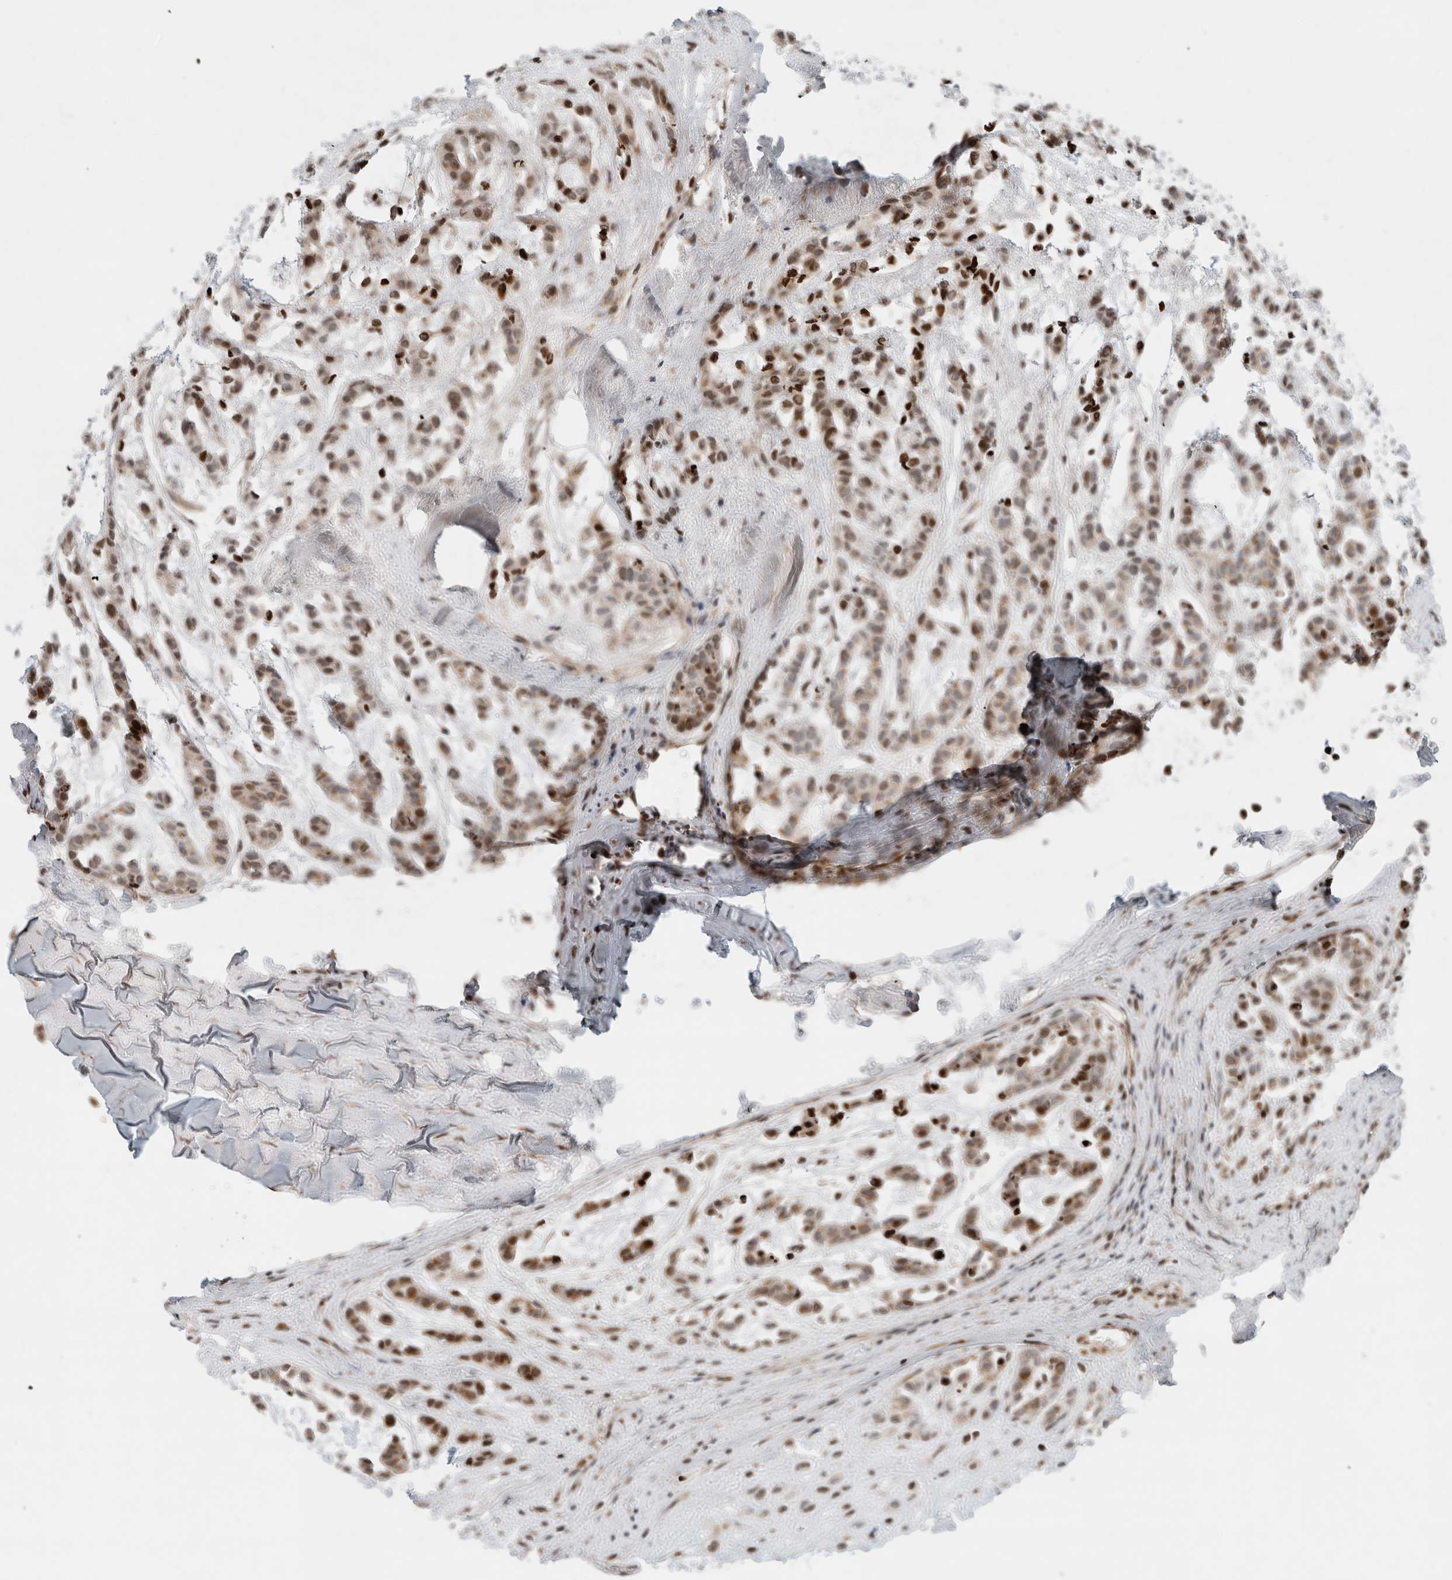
{"staining": {"intensity": "moderate", "quantity": "25%-75%", "location": "cytoplasmic/membranous,nuclear"}, "tissue": "head and neck cancer", "cell_type": "Tumor cells", "image_type": "cancer", "snomed": [{"axis": "morphology", "description": "Adenocarcinoma, NOS"}, {"axis": "morphology", "description": "Adenoma, NOS"}, {"axis": "topography", "description": "Head-Neck"}], "caption": "Protein expression analysis of human head and neck cancer reveals moderate cytoplasmic/membranous and nuclear positivity in approximately 25%-75% of tumor cells. The staining was performed using DAB (3,3'-diaminobenzidine), with brown indicating positive protein expression. Nuclei are stained blue with hematoxylin.", "gene": "GINS4", "patient": {"sex": "female", "age": 55}}